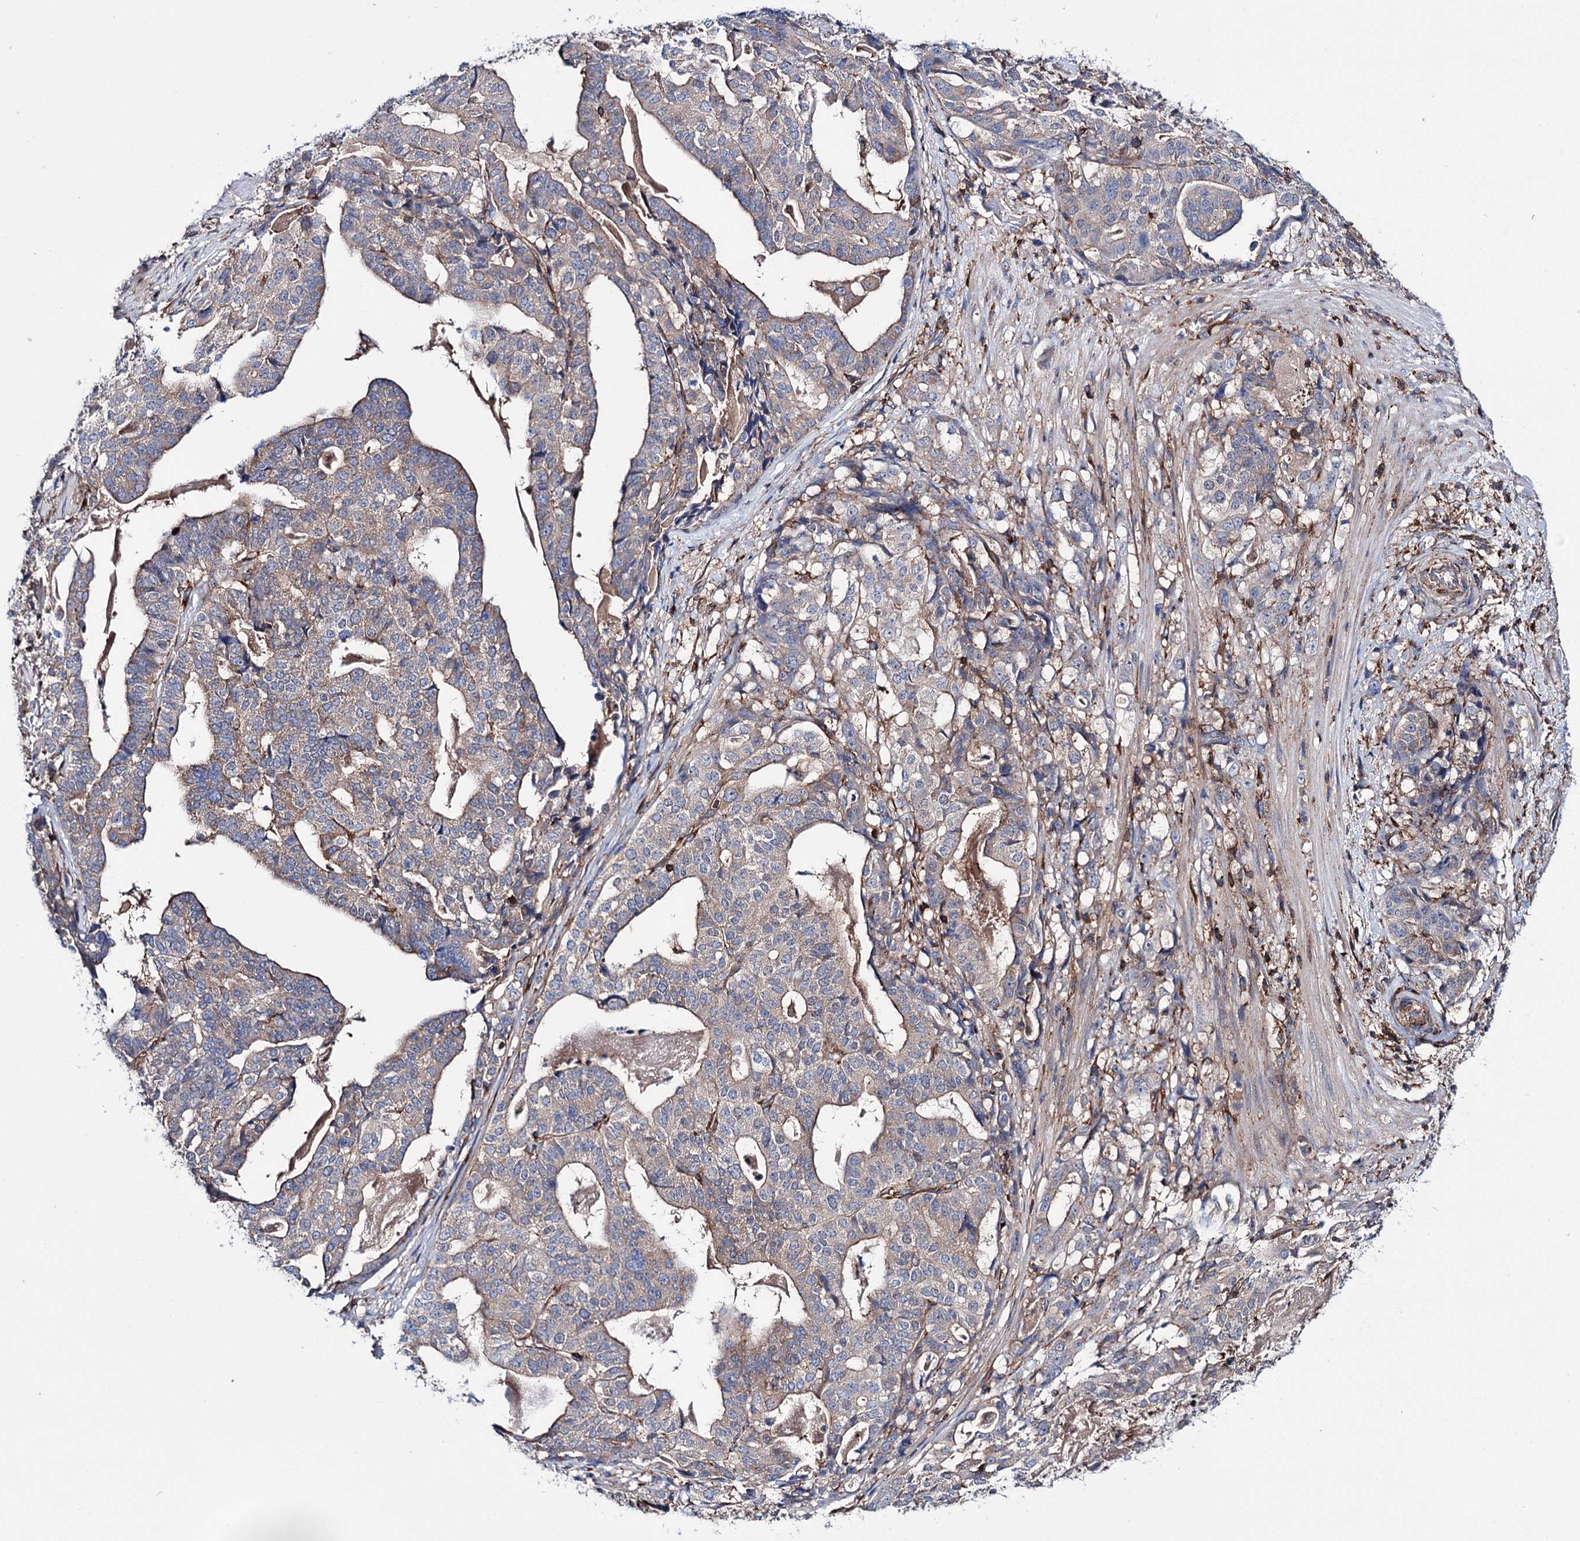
{"staining": {"intensity": "weak", "quantity": "25%-75%", "location": "cytoplasmic/membranous"}, "tissue": "stomach cancer", "cell_type": "Tumor cells", "image_type": "cancer", "snomed": [{"axis": "morphology", "description": "Adenocarcinoma, NOS"}, {"axis": "topography", "description": "Stomach"}], "caption": "Protein staining demonstrates weak cytoplasmic/membranous positivity in approximately 25%-75% of tumor cells in stomach cancer.", "gene": "DEF6", "patient": {"sex": "male", "age": 48}}